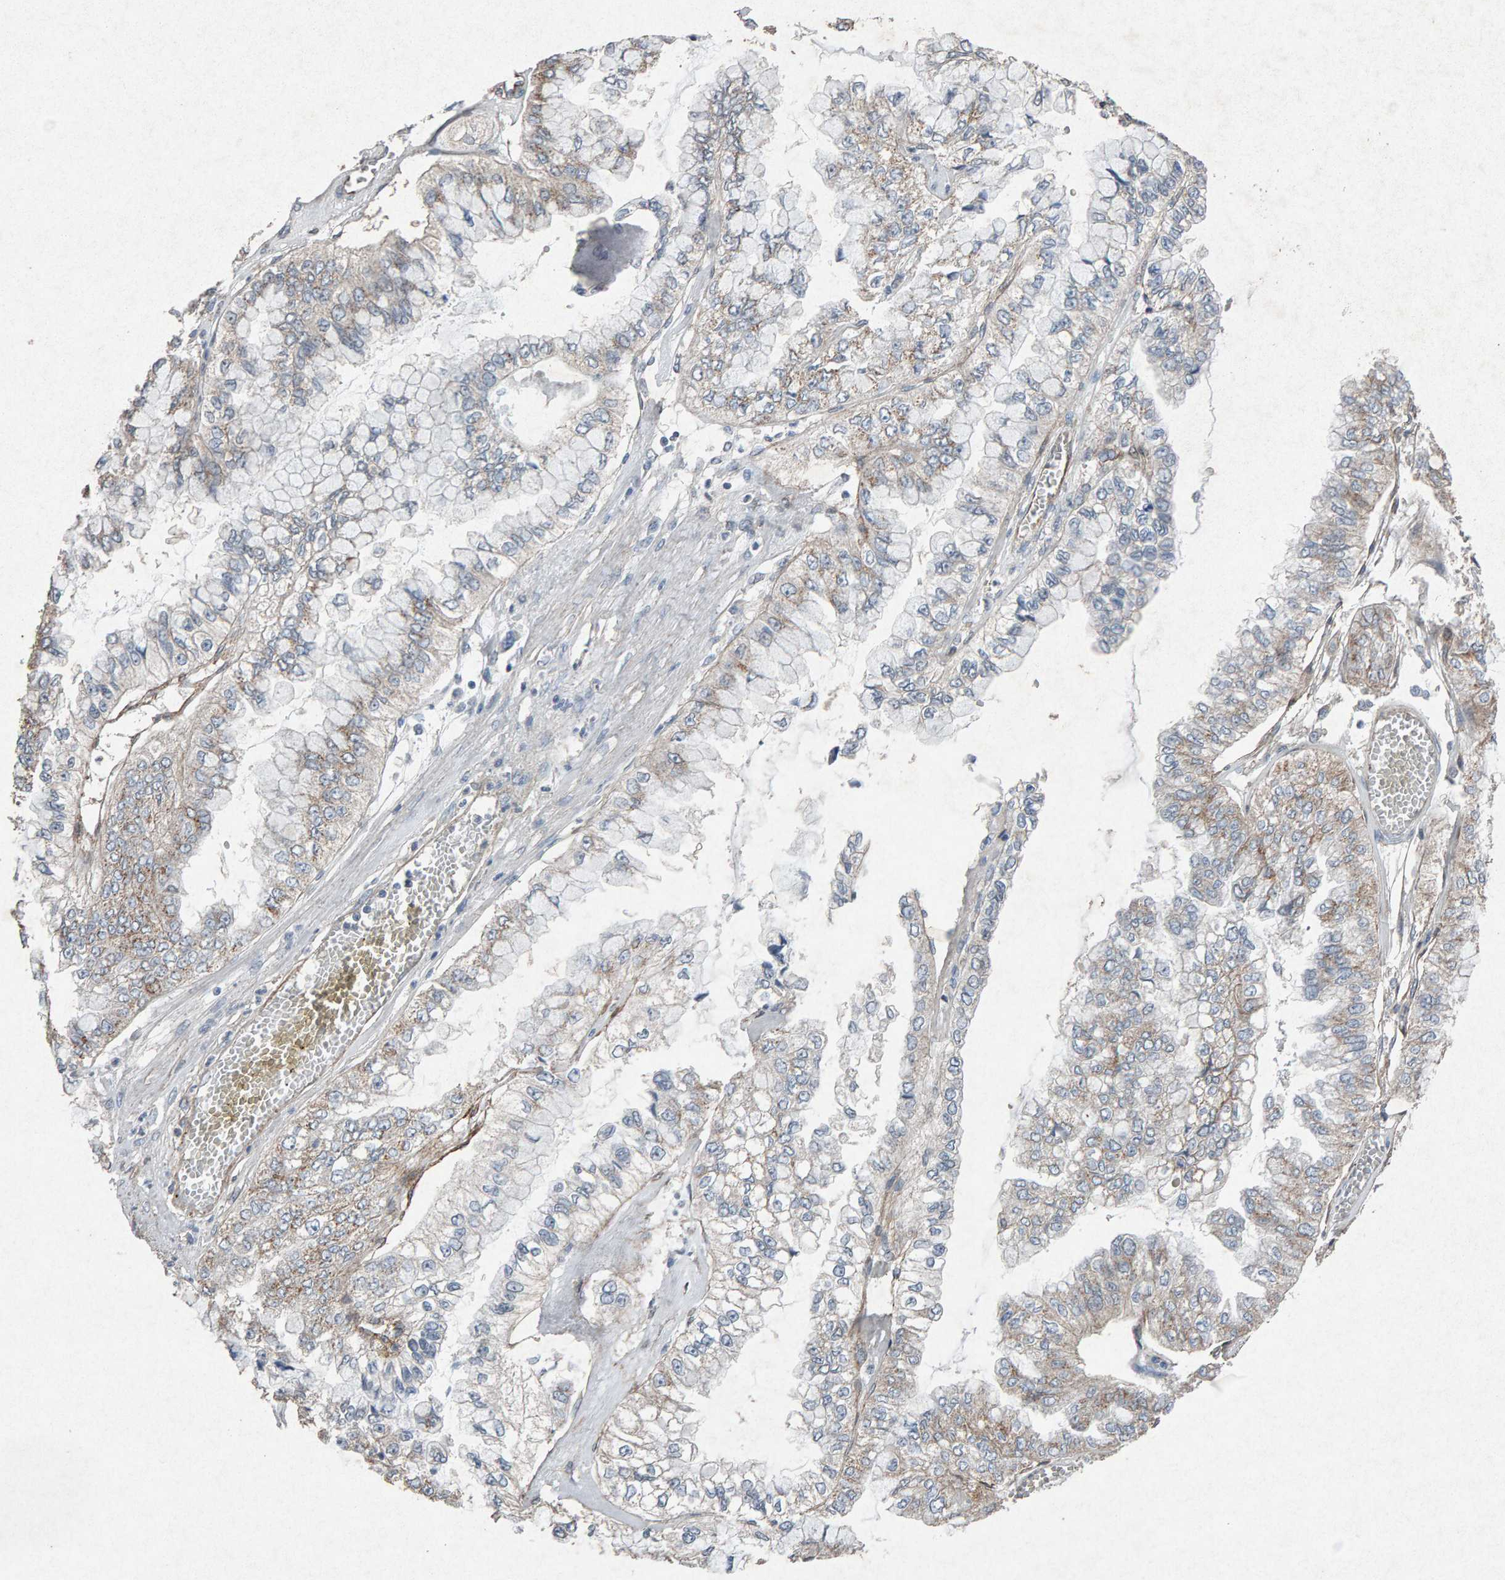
{"staining": {"intensity": "weak", "quantity": "25%-75%", "location": "cytoplasmic/membranous"}, "tissue": "liver cancer", "cell_type": "Tumor cells", "image_type": "cancer", "snomed": [{"axis": "morphology", "description": "Cholangiocarcinoma"}, {"axis": "topography", "description": "Liver"}], "caption": "A brown stain labels weak cytoplasmic/membranous positivity of a protein in human liver cholangiocarcinoma tumor cells. The protein of interest is stained brown, and the nuclei are stained in blue (DAB (3,3'-diaminobenzidine) IHC with brightfield microscopy, high magnification).", "gene": "PTPRM", "patient": {"sex": "female", "age": 79}}